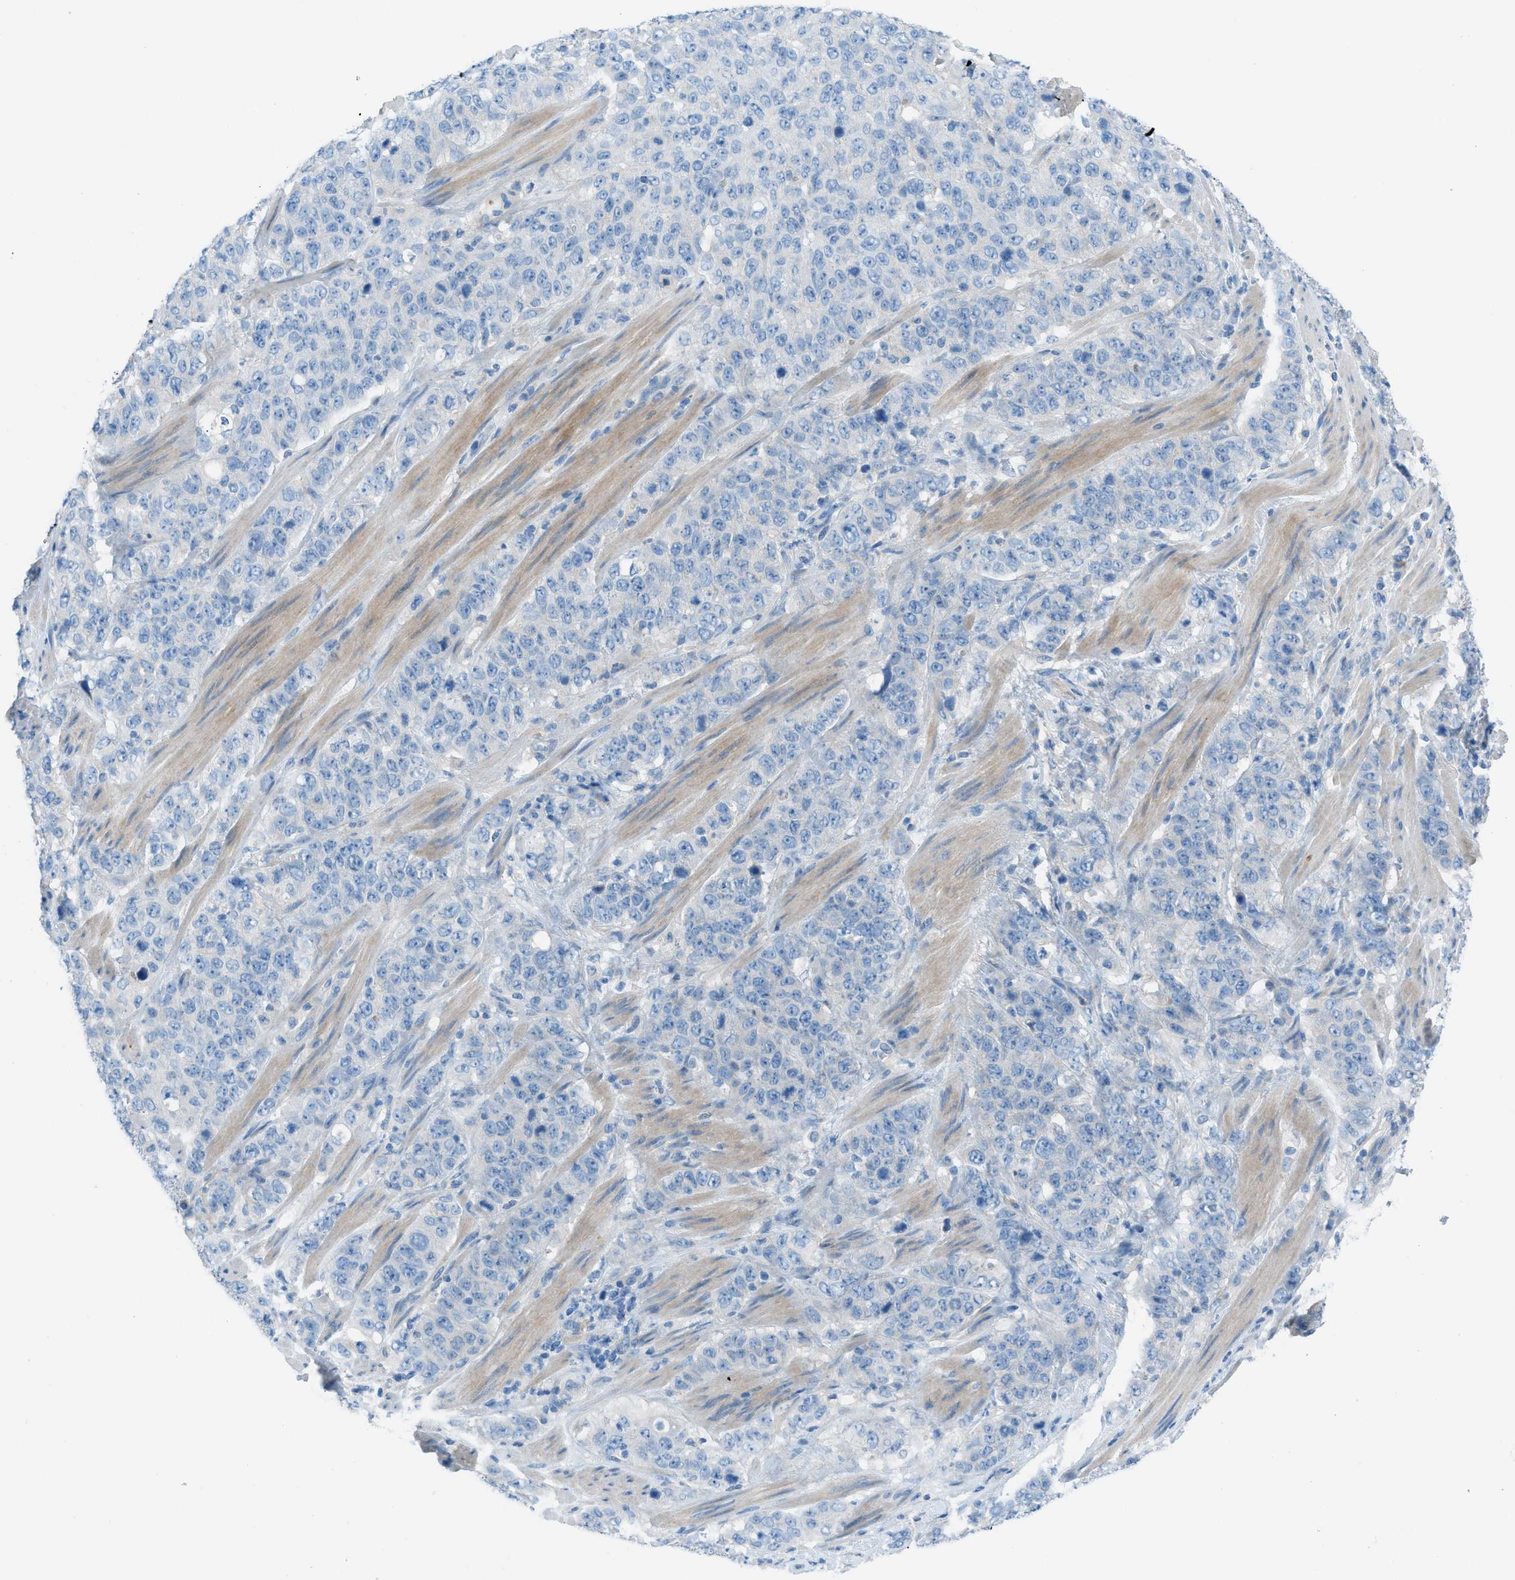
{"staining": {"intensity": "negative", "quantity": "none", "location": "none"}, "tissue": "stomach cancer", "cell_type": "Tumor cells", "image_type": "cancer", "snomed": [{"axis": "morphology", "description": "Adenocarcinoma, NOS"}, {"axis": "topography", "description": "Stomach"}], "caption": "Human stomach cancer (adenocarcinoma) stained for a protein using immunohistochemistry (IHC) shows no expression in tumor cells.", "gene": "C5AR2", "patient": {"sex": "male", "age": 48}}